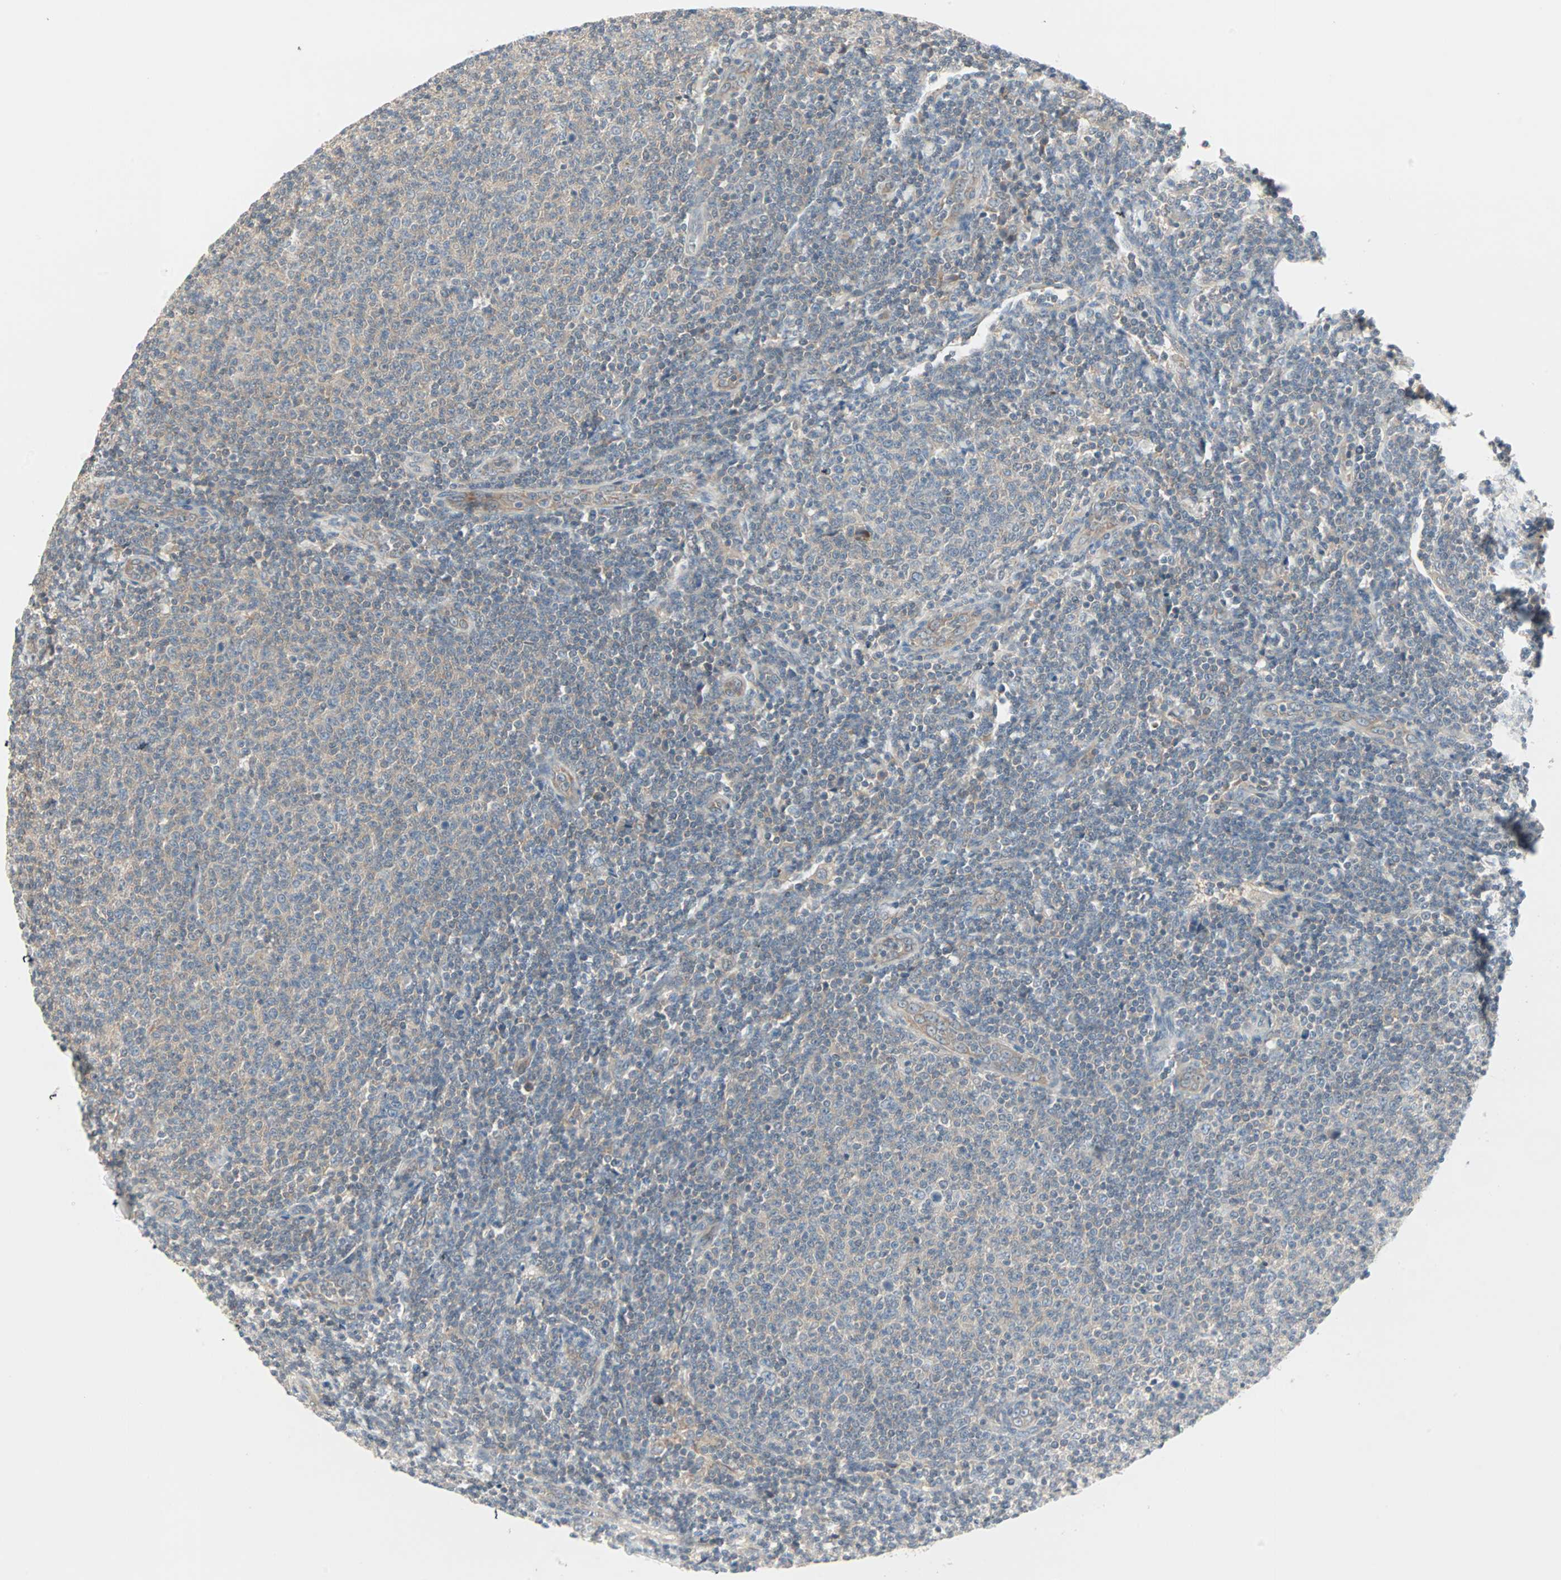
{"staining": {"intensity": "weak", "quantity": ">75%", "location": "cytoplasmic/membranous"}, "tissue": "lymphoma", "cell_type": "Tumor cells", "image_type": "cancer", "snomed": [{"axis": "morphology", "description": "Malignant lymphoma, non-Hodgkin's type, Low grade"}, {"axis": "topography", "description": "Lymph node"}], "caption": "IHC (DAB) staining of human malignant lymphoma, non-Hodgkin's type (low-grade) shows weak cytoplasmic/membranous protein staining in approximately >75% of tumor cells.", "gene": "ZFP36", "patient": {"sex": "male", "age": 66}}